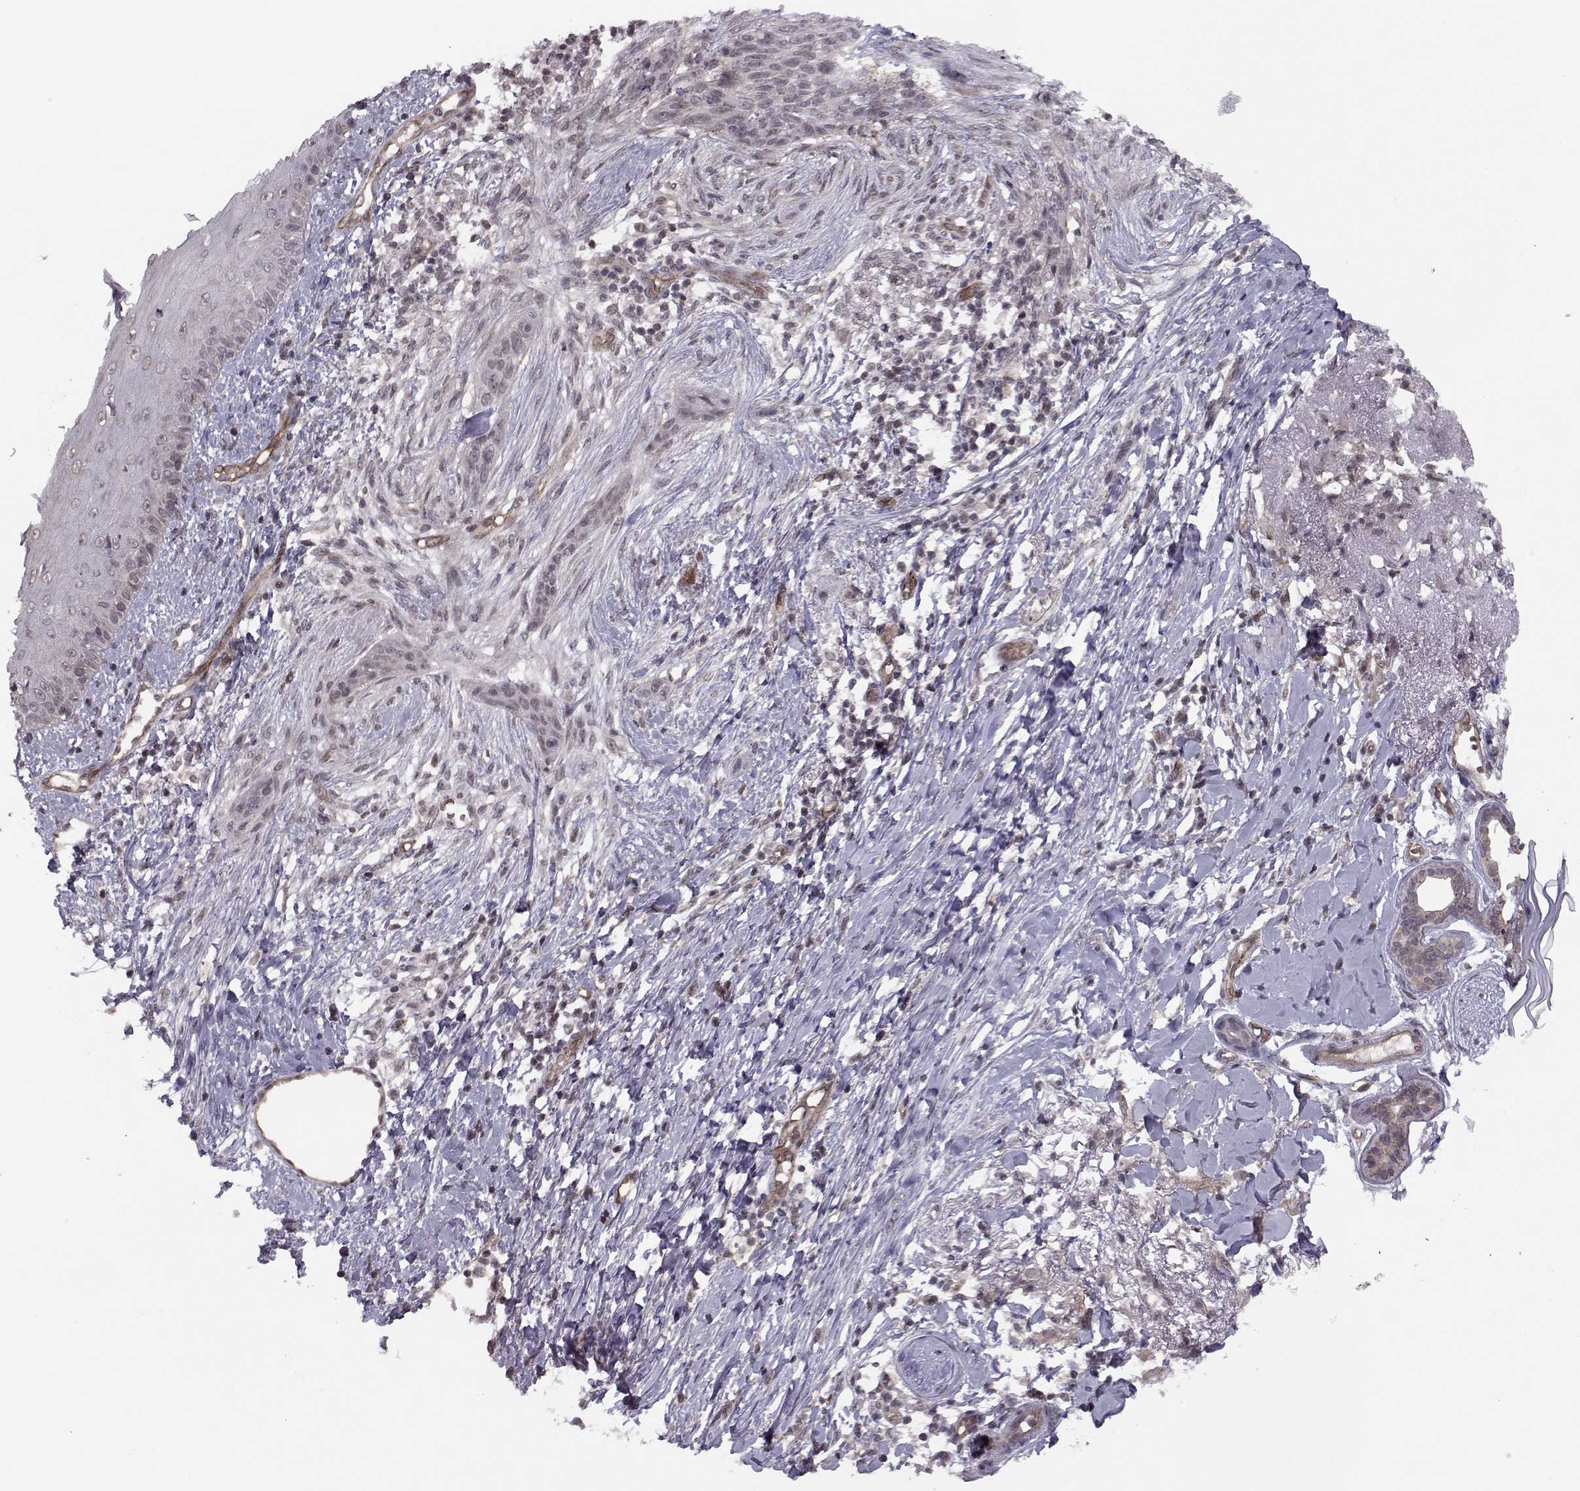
{"staining": {"intensity": "negative", "quantity": "none", "location": "none"}, "tissue": "skin cancer", "cell_type": "Tumor cells", "image_type": "cancer", "snomed": [{"axis": "morphology", "description": "Normal tissue, NOS"}, {"axis": "morphology", "description": "Basal cell carcinoma"}, {"axis": "topography", "description": "Skin"}], "caption": "This histopathology image is of basal cell carcinoma (skin) stained with immunohistochemistry (IHC) to label a protein in brown with the nuclei are counter-stained blue. There is no staining in tumor cells.", "gene": "KIF13B", "patient": {"sex": "male", "age": 84}}